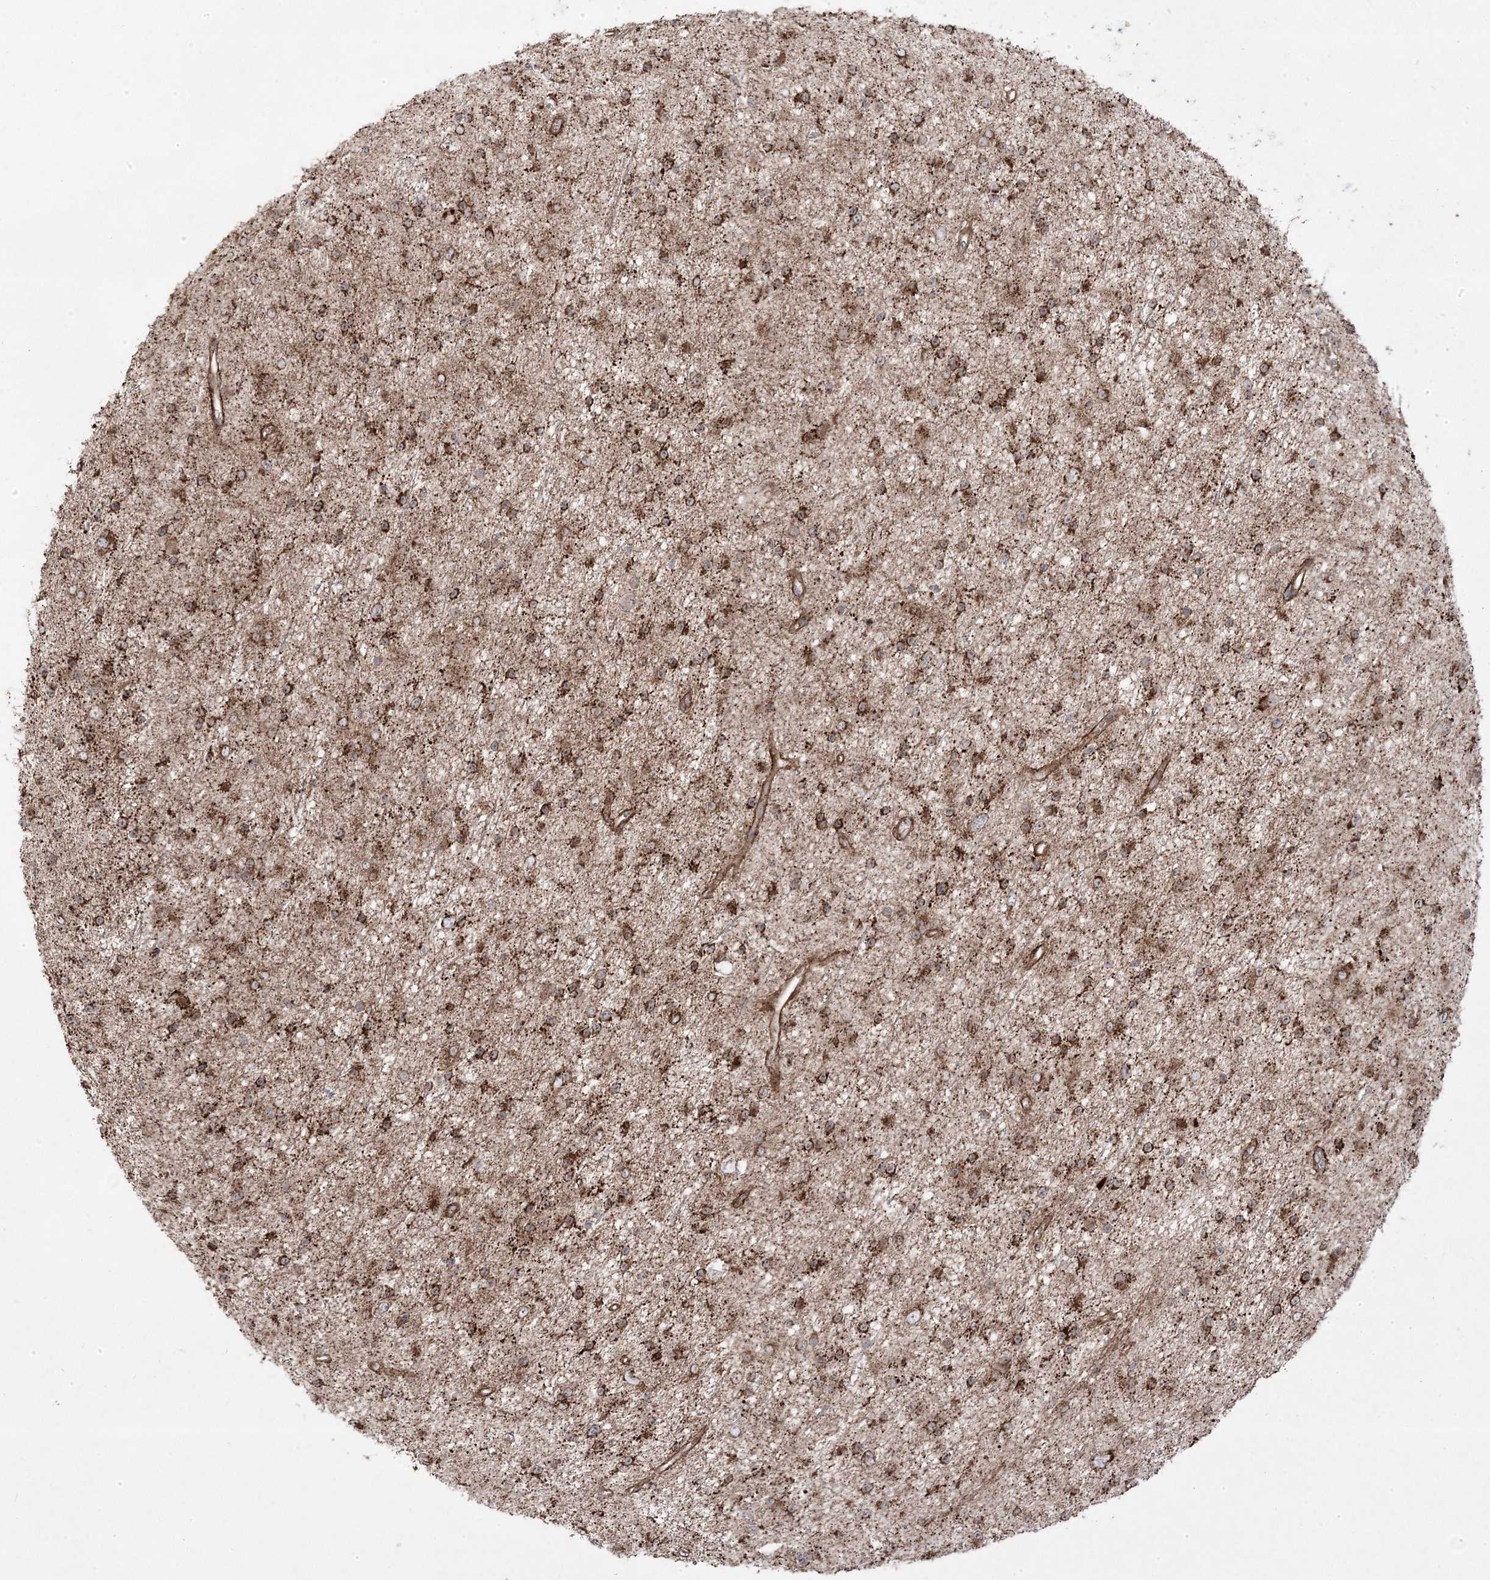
{"staining": {"intensity": "moderate", "quantity": ">75%", "location": "cytoplasmic/membranous"}, "tissue": "glioma", "cell_type": "Tumor cells", "image_type": "cancer", "snomed": [{"axis": "morphology", "description": "Glioma, malignant, Low grade"}, {"axis": "topography", "description": "Cerebral cortex"}], "caption": "Glioma stained with immunohistochemistry displays moderate cytoplasmic/membranous positivity in approximately >75% of tumor cells.", "gene": "CLUAP1", "patient": {"sex": "female", "age": 39}}